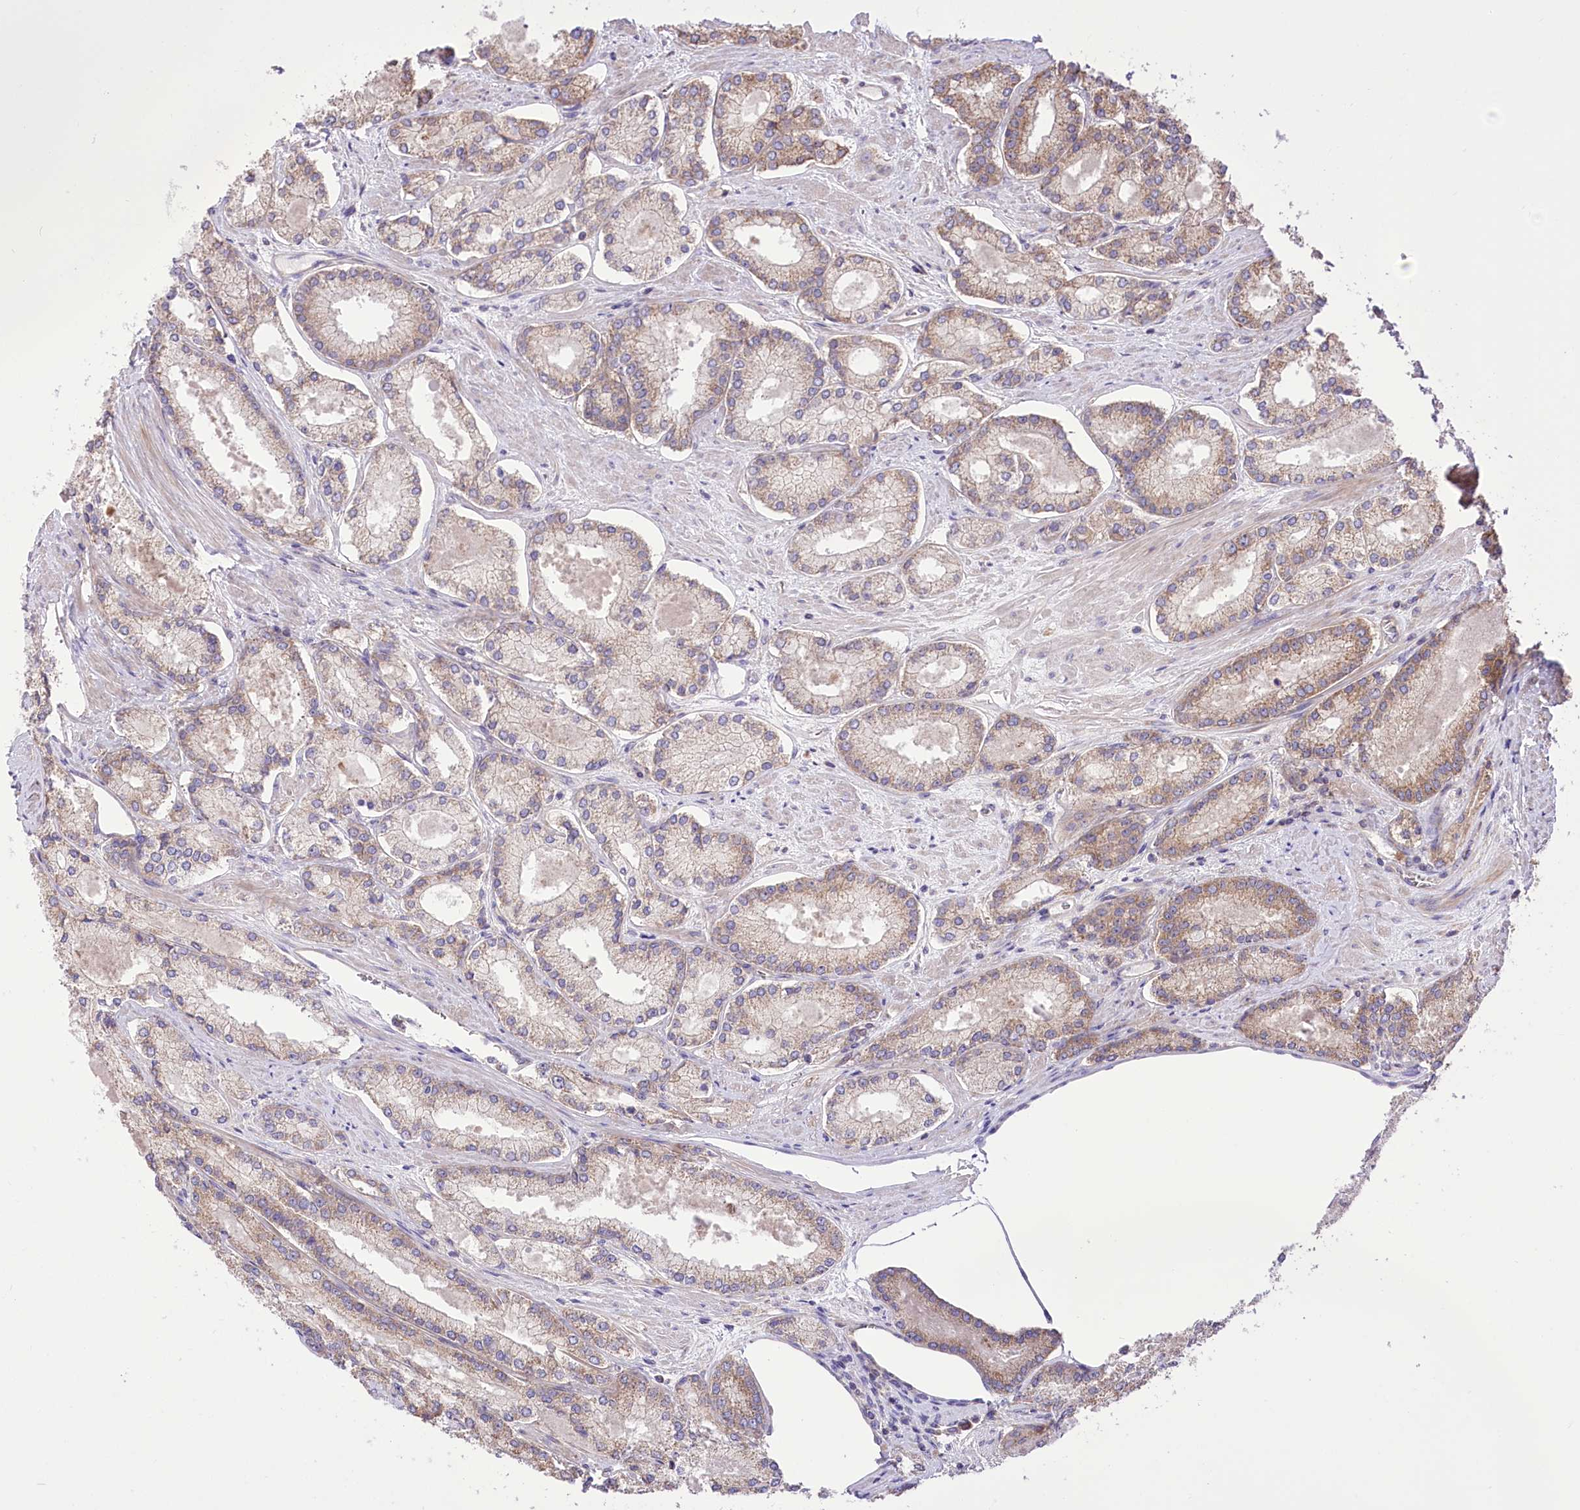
{"staining": {"intensity": "weak", "quantity": "25%-75%", "location": "cytoplasmic/membranous"}, "tissue": "prostate cancer", "cell_type": "Tumor cells", "image_type": "cancer", "snomed": [{"axis": "morphology", "description": "Adenocarcinoma, Low grade"}, {"axis": "topography", "description": "Prostate"}], "caption": "IHC staining of prostate adenocarcinoma (low-grade), which exhibits low levels of weak cytoplasmic/membranous positivity in about 25%-75% of tumor cells indicating weak cytoplasmic/membranous protein staining. The staining was performed using DAB (brown) for protein detection and nuclei were counterstained in hematoxylin (blue).", "gene": "XYLB", "patient": {"sex": "male", "age": 74}}